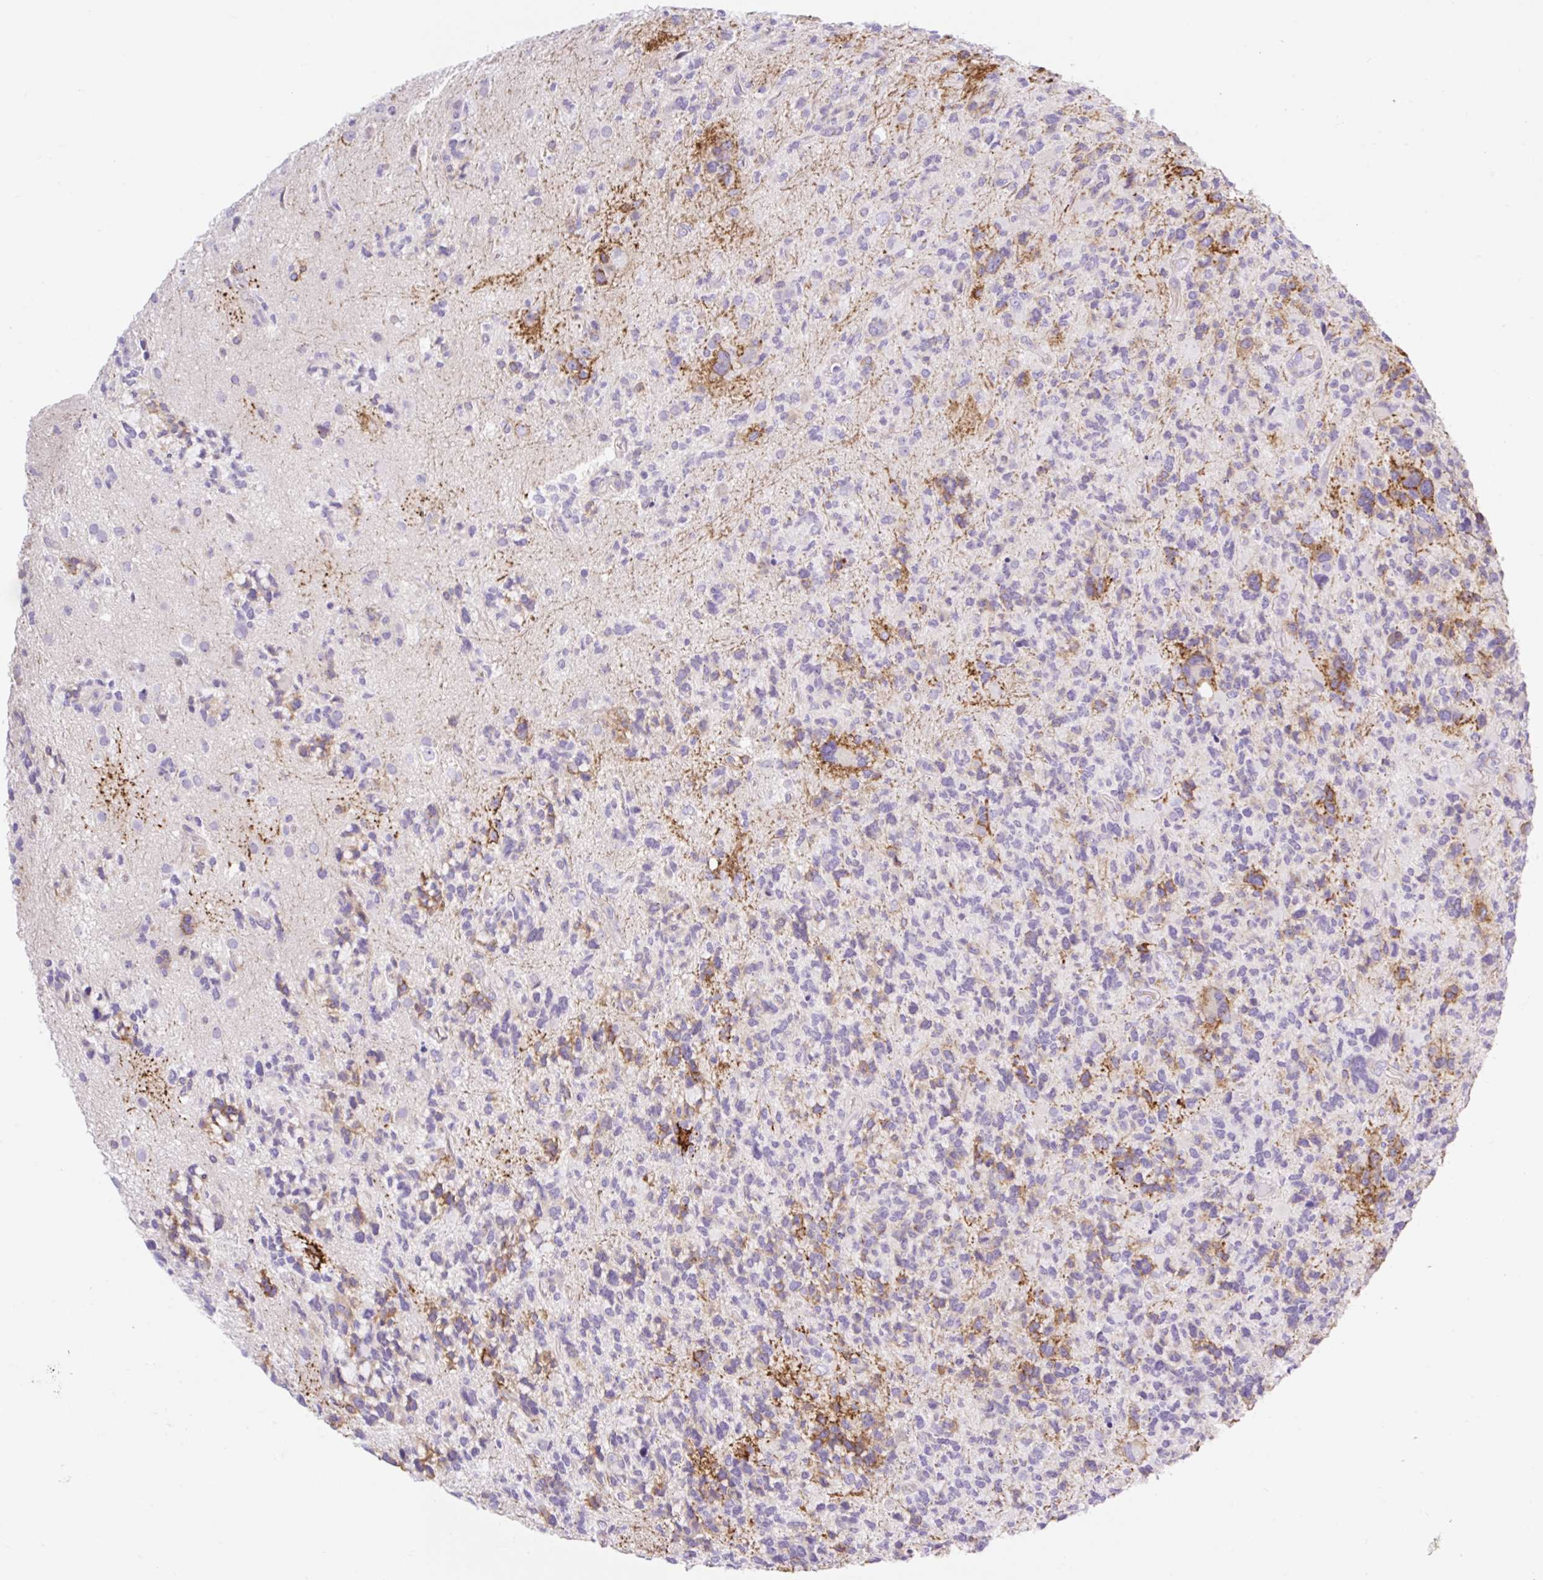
{"staining": {"intensity": "moderate", "quantity": "<25%", "location": "cytoplasmic/membranous"}, "tissue": "glioma", "cell_type": "Tumor cells", "image_type": "cancer", "snomed": [{"axis": "morphology", "description": "Glioma, malignant, High grade"}, {"axis": "topography", "description": "Brain"}], "caption": "Protein analysis of malignant glioma (high-grade) tissue displays moderate cytoplasmic/membranous expression in approximately <25% of tumor cells.", "gene": "BCAS1", "patient": {"sex": "female", "age": 71}}